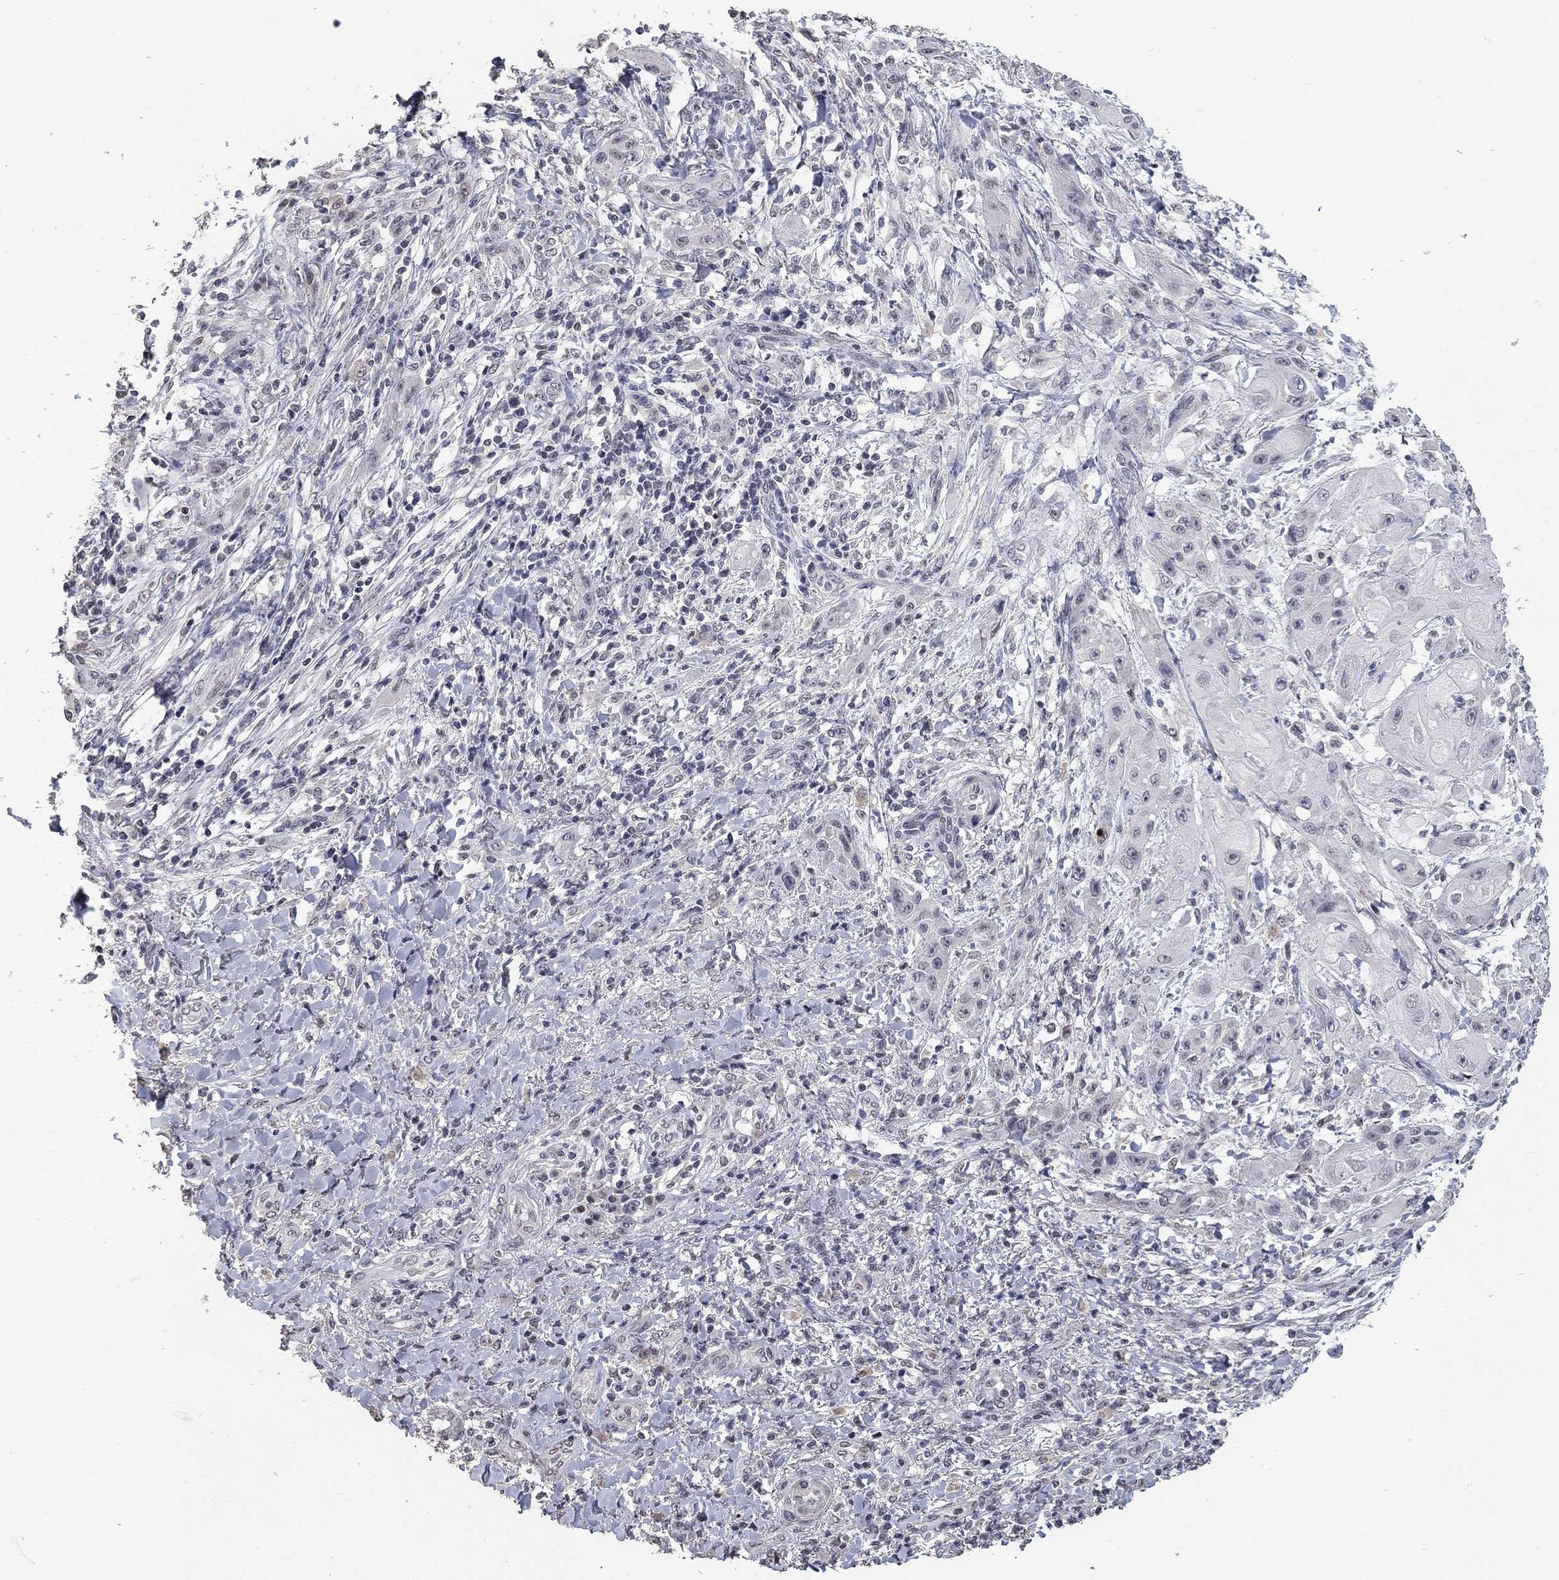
{"staining": {"intensity": "negative", "quantity": "none", "location": "none"}, "tissue": "skin cancer", "cell_type": "Tumor cells", "image_type": "cancer", "snomed": [{"axis": "morphology", "description": "Squamous cell carcinoma, NOS"}, {"axis": "topography", "description": "Skin"}], "caption": "Tumor cells are negative for brown protein staining in skin cancer (squamous cell carcinoma). (DAB immunohistochemistry, high magnification).", "gene": "SPATA33", "patient": {"sex": "male", "age": 62}}